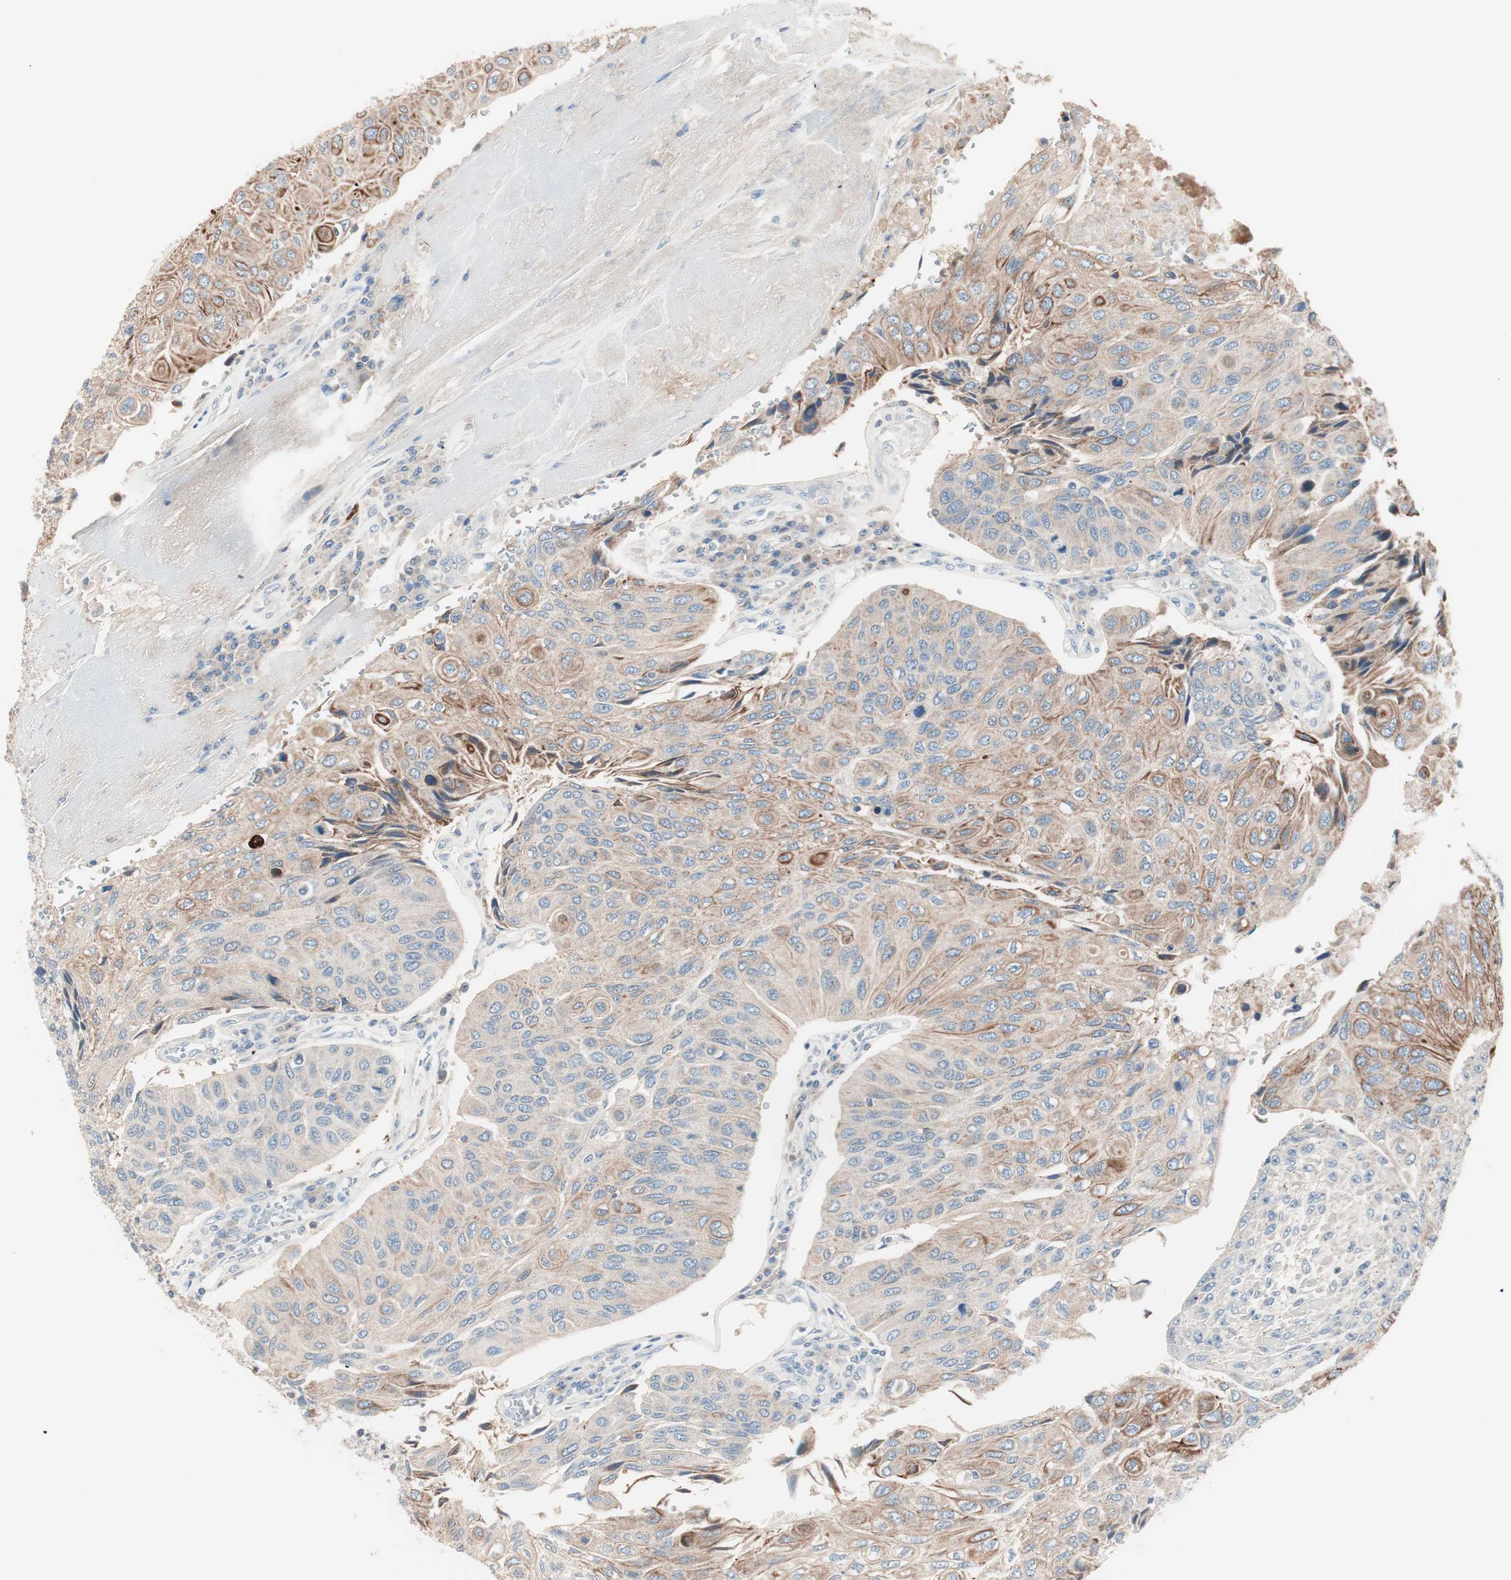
{"staining": {"intensity": "strong", "quantity": "<25%", "location": "cytoplasmic/membranous"}, "tissue": "urothelial cancer", "cell_type": "Tumor cells", "image_type": "cancer", "snomed": [{"axis": "morphology", "description": "Urothelial carcinoma, High grade"}, {"axis": "topography", "description": "Urinary bladder"}], "caption": "Human urothelial cancer stained for a protein (brown) demonstrates strong cytoplasmic/membranous positive expression in about <25% of tumor cells.", "gene": "RAD54B", "patient": {"sex": "male", "age": 66}}